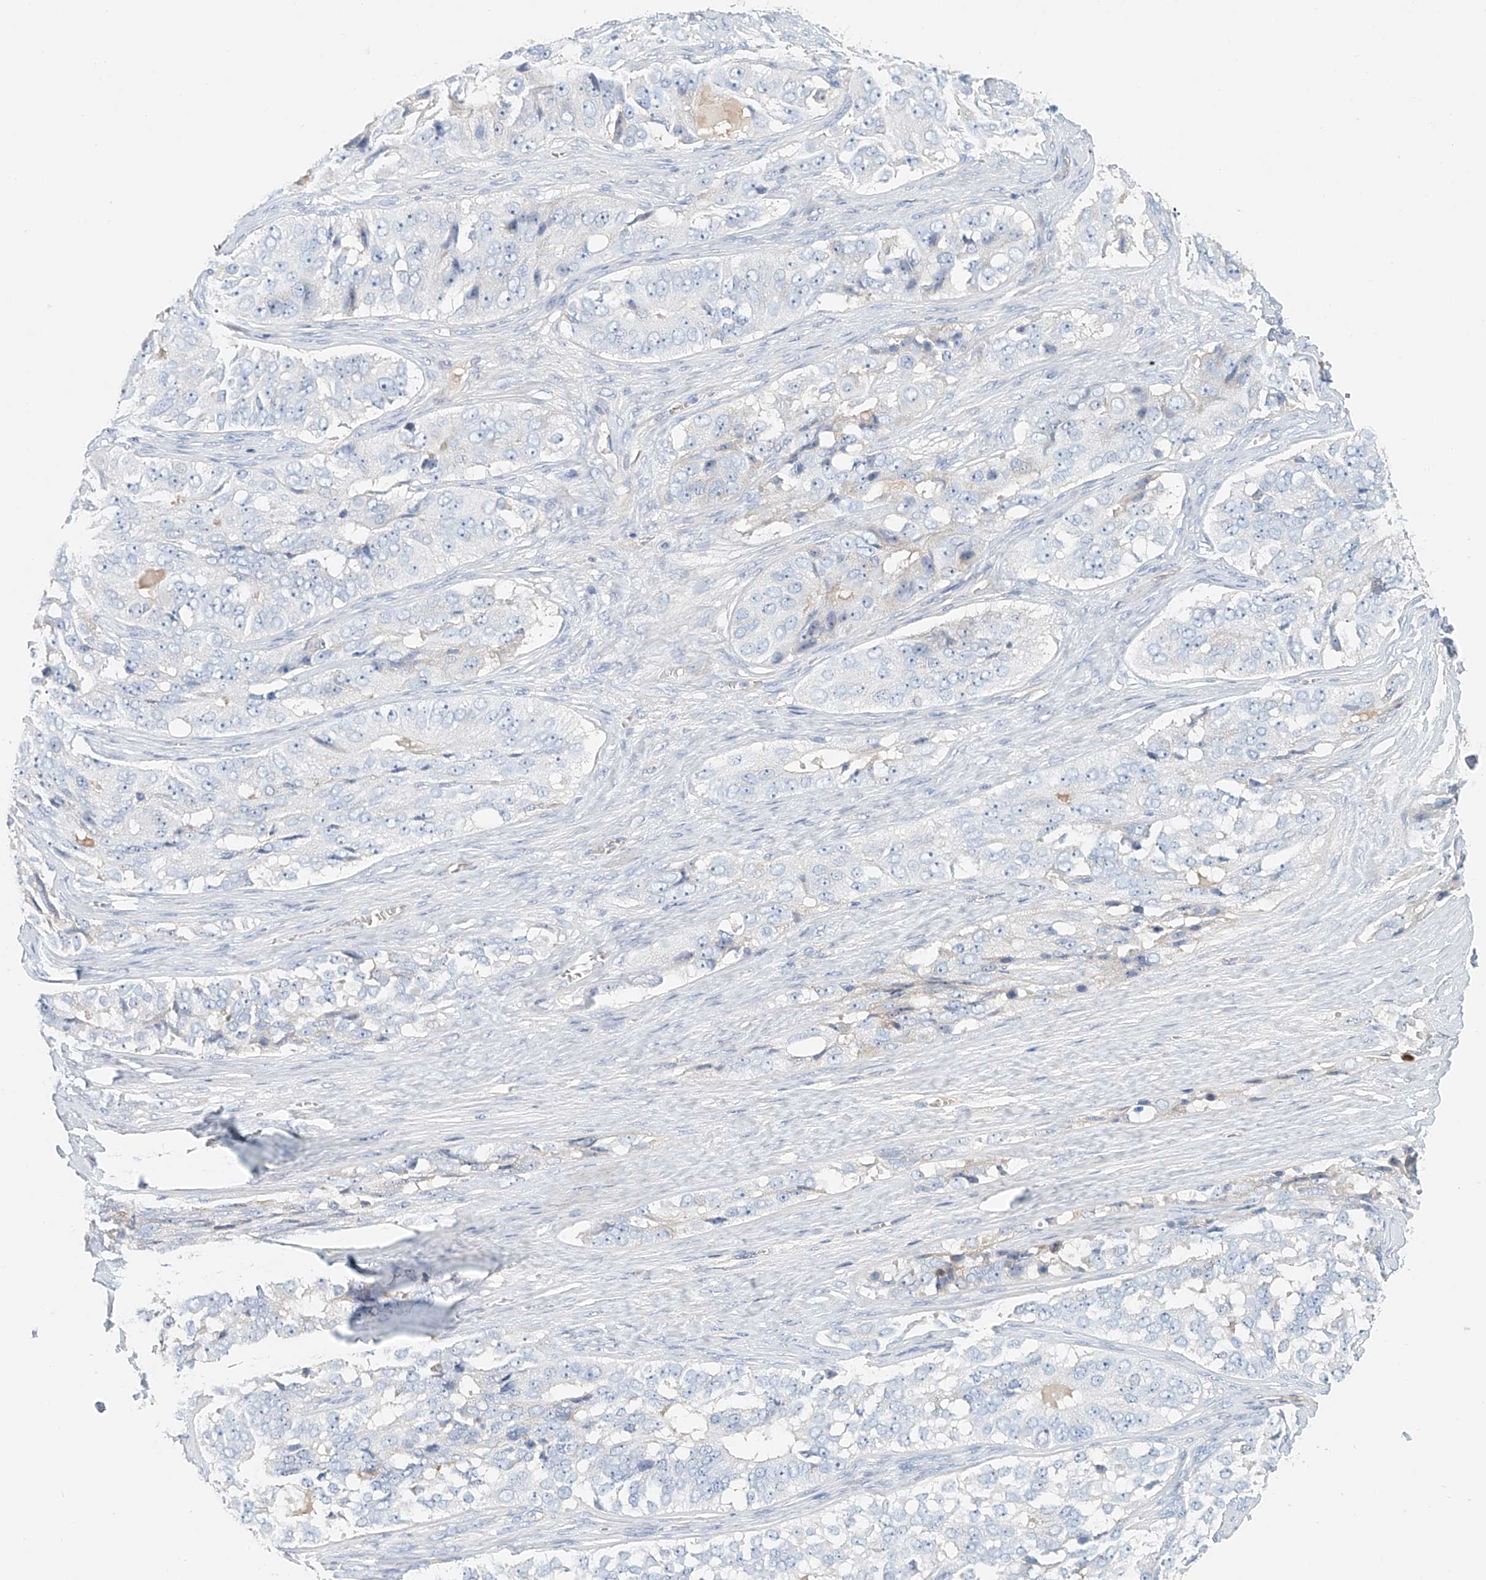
{"staining": {"intensity": "negative", "quantity": "none", "location": "none"}, "tissue": "ovarian cancer", "cell_type": "Tumor cells", "image_type": "cancer", "snomed": [{"axis": "morphology", "description": "Carcinoma, endometroid"}, {"axis": "topography", "description": "Ovary"}], "caption": "An image of human ovarian cancer is negative for staining in tumor cells. (DAB (3,3'-diaminobenzidine) immunohistochemistry (IHC) visualized using brightfield microscopy, high magnification).", "gene": "FRYL", "patient": {"sex": "female", "age": 51}}